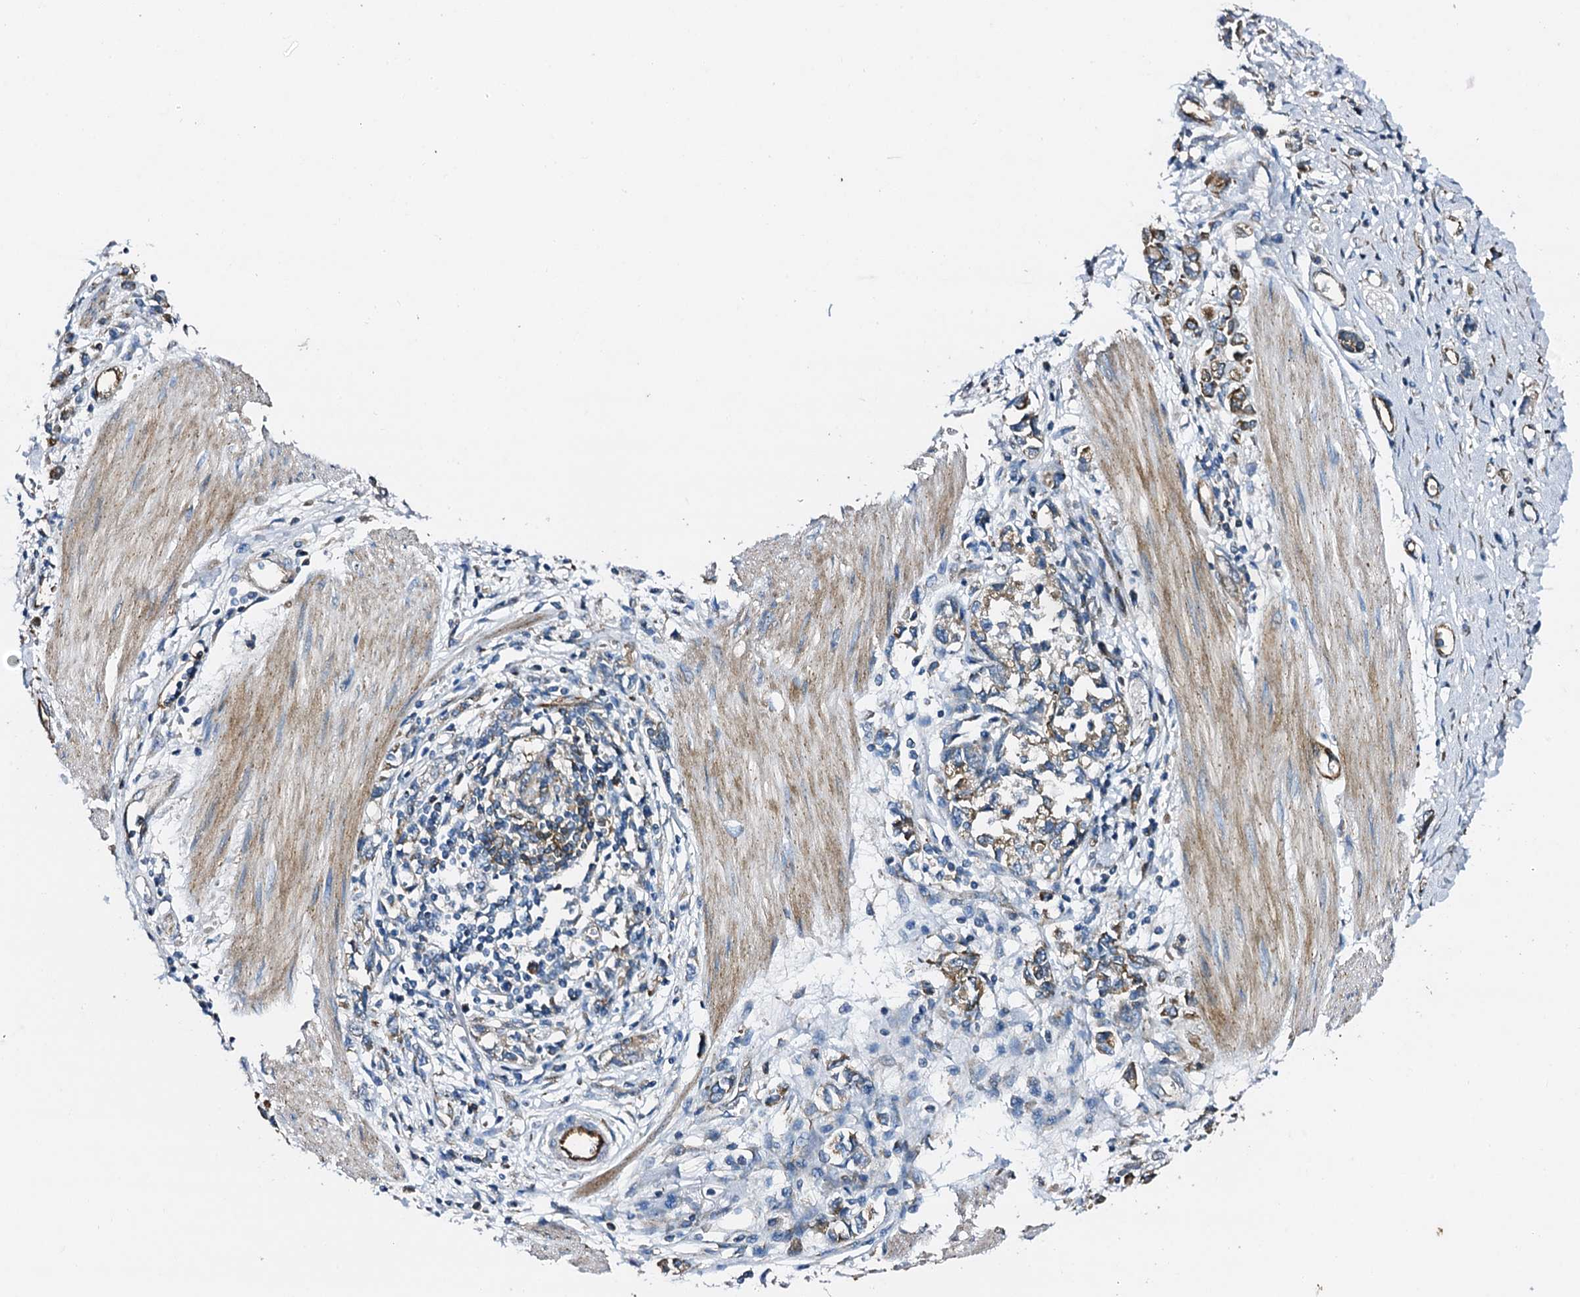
{"staining": {"intensity": "weak", "quantity": "<25%", "location": "cytoplasmic/membranous"}, "tissue": "stomach cancer", "cell_type": "Tumor cells", "image_type": "cancer", "snomed": [{"axis": "morphology", "description": "Adenocarcinoma, NOS"}, {"axis": "topography", "description": "Stomach"}], "caption": "Stomach cancer was stained to show a protein in brown. There is no significant staining in tumor cells.", "gene": "DBX1", "patient": {"sex": "female", "age": 76}}